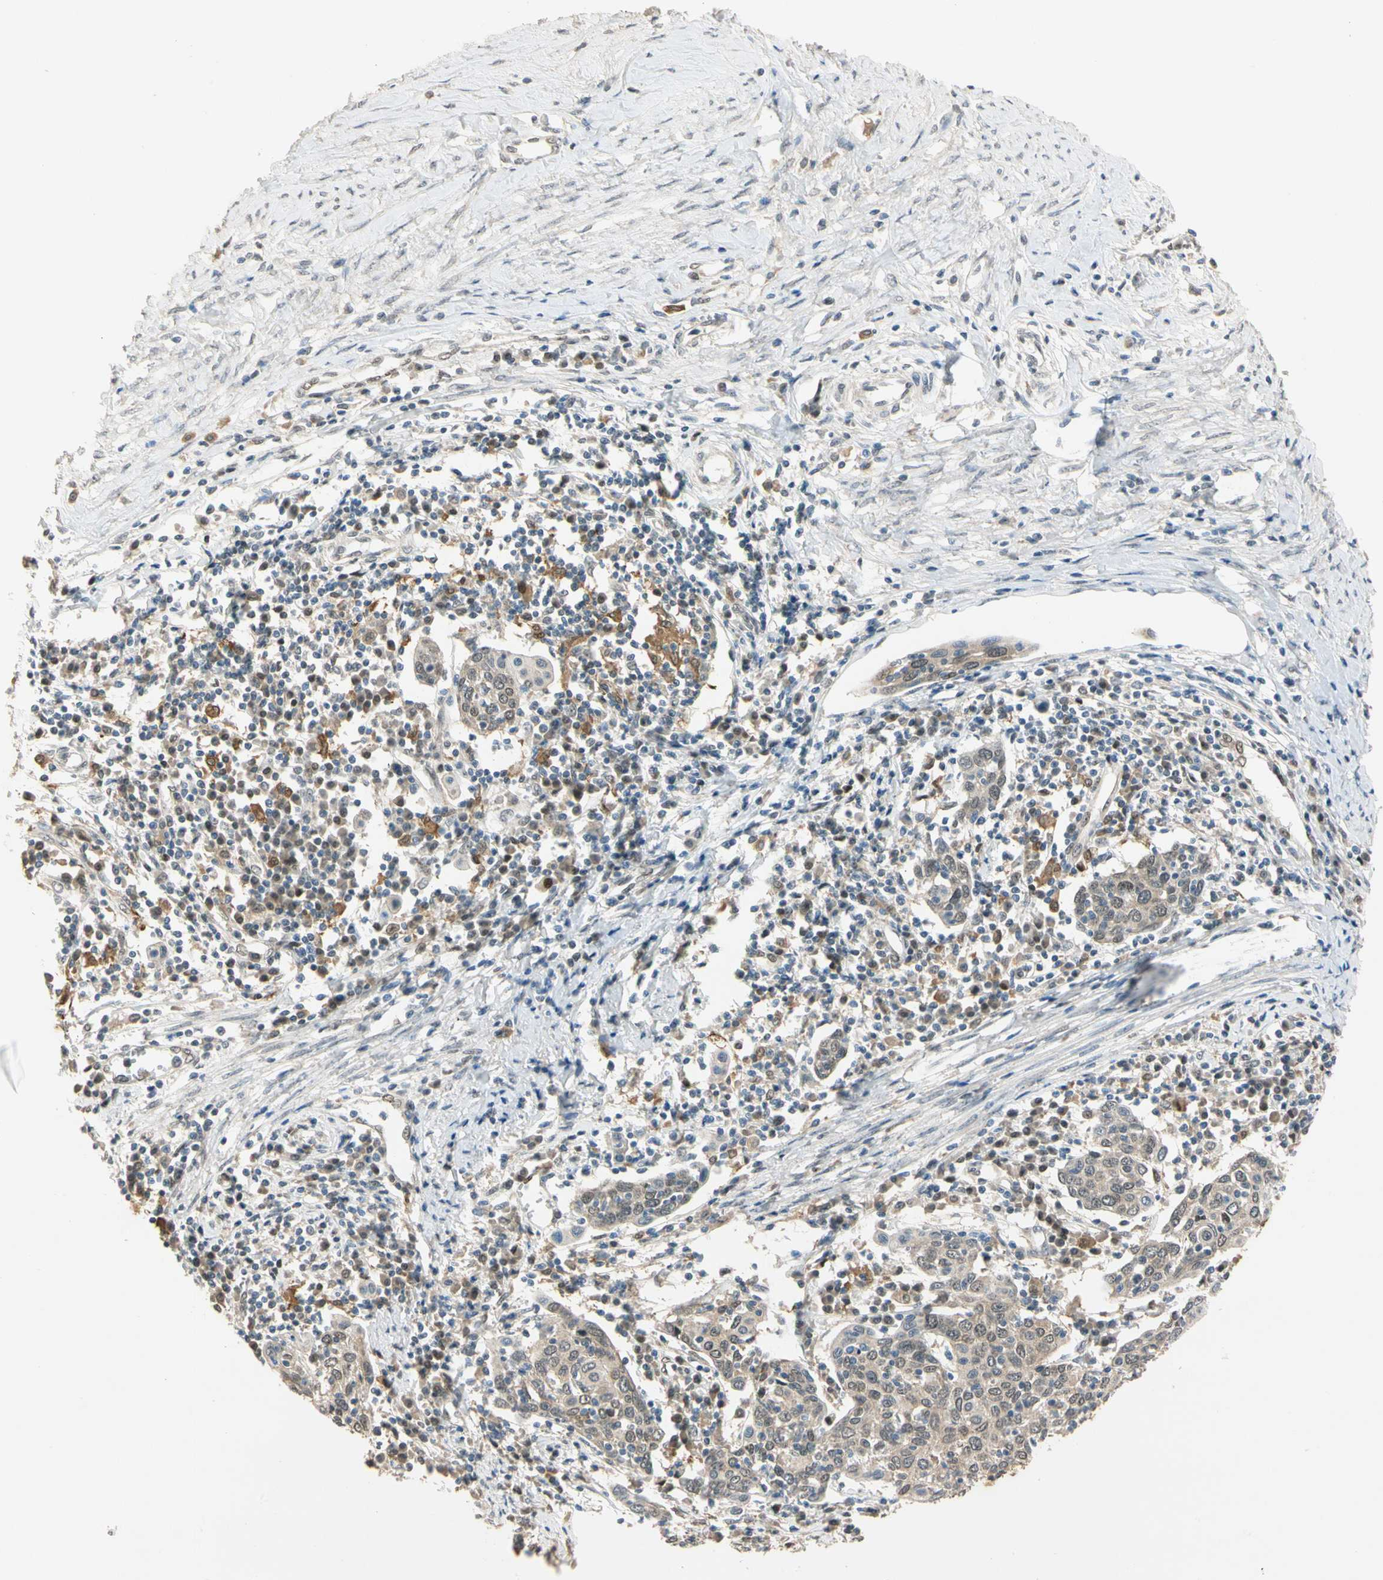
{"staining": {"intensity": "moderate", "quantity": "25%-75%", "location": "cytoplasmic/membranous,nuclear"}, "tissue": "cervical cancer", "cell_type": "Tumor cells", "image_type": "cancer", "snomed": [{"axis": "morphology", "description": "Squamous cell carcinoma, NOS"}, {"axis": "topography", "description": "Cervix"}], "caption": "Protein analysis of cervical cancer (squamous cell carcinoma) tissue shows moderate cytoplasmic/membranous and nuclear positivity in about 25%-75% of tumor cells. Using DAB (brown) and hematoxylin (blue) stains, captured at high magnification using brightfield microscopy.", "gene": "RIOX2", "patient": {"sex": "female", "age": 40}}